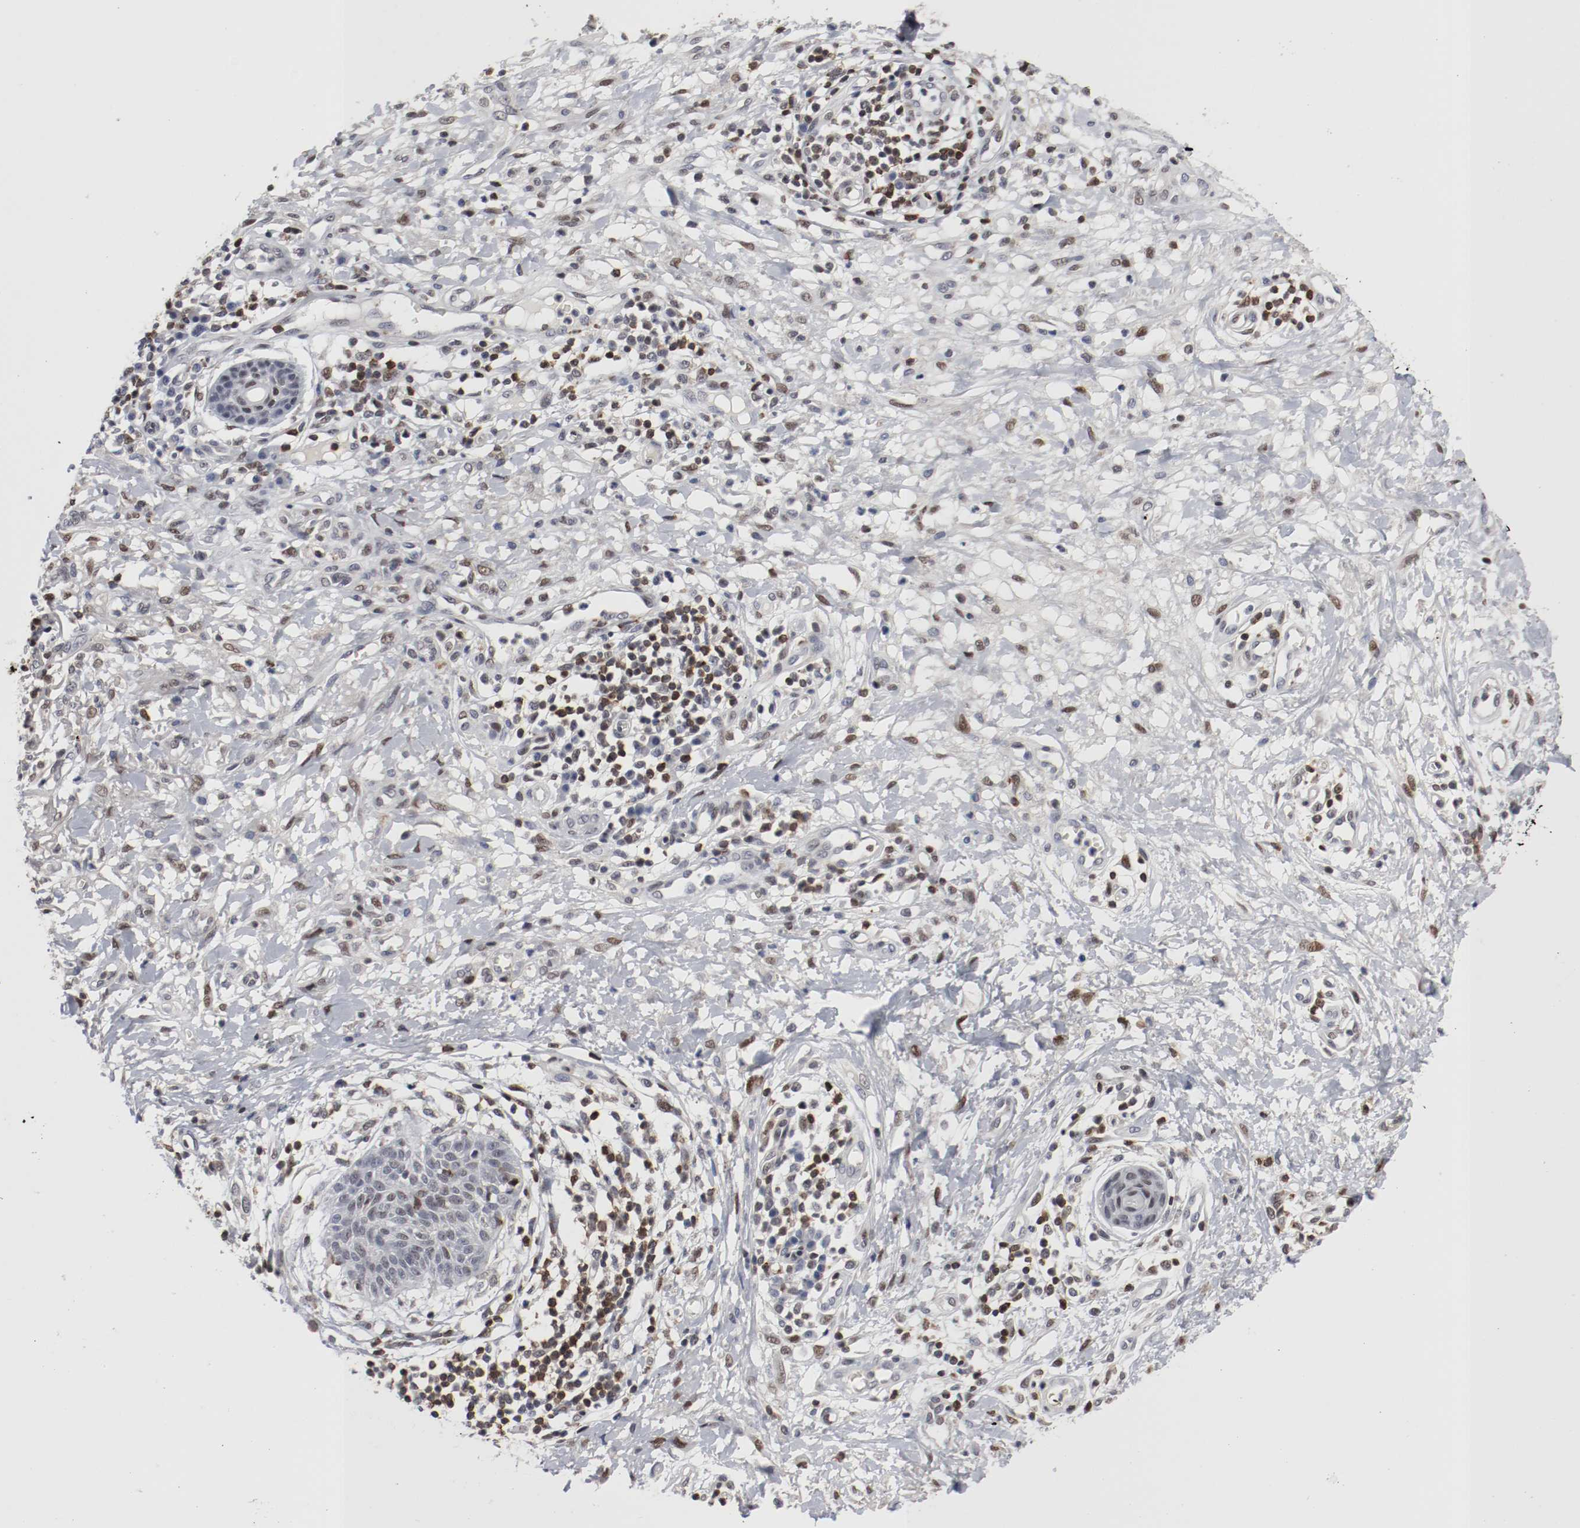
{"staining": {"intensity": "strong", "quantity": "<25%", "location": "nuclear"}, "tissue": "skin cancer", "cell_type": "Tumor cells", "image_type": "cancer", "snomed": [{"axis": "morphology", "description": "Squamous cell carcinoma, NOS"}, {"axis": "topography", "description": "Skin"}], "caption": "Approximately <25% of tumor cells in human squamous cell carcinoma (skin) reveal strong nuclear protein staining as visualized by brown immunohistochemical staining.", "gene": "JUND", "patient": {"sex": "female", "age": 78}}